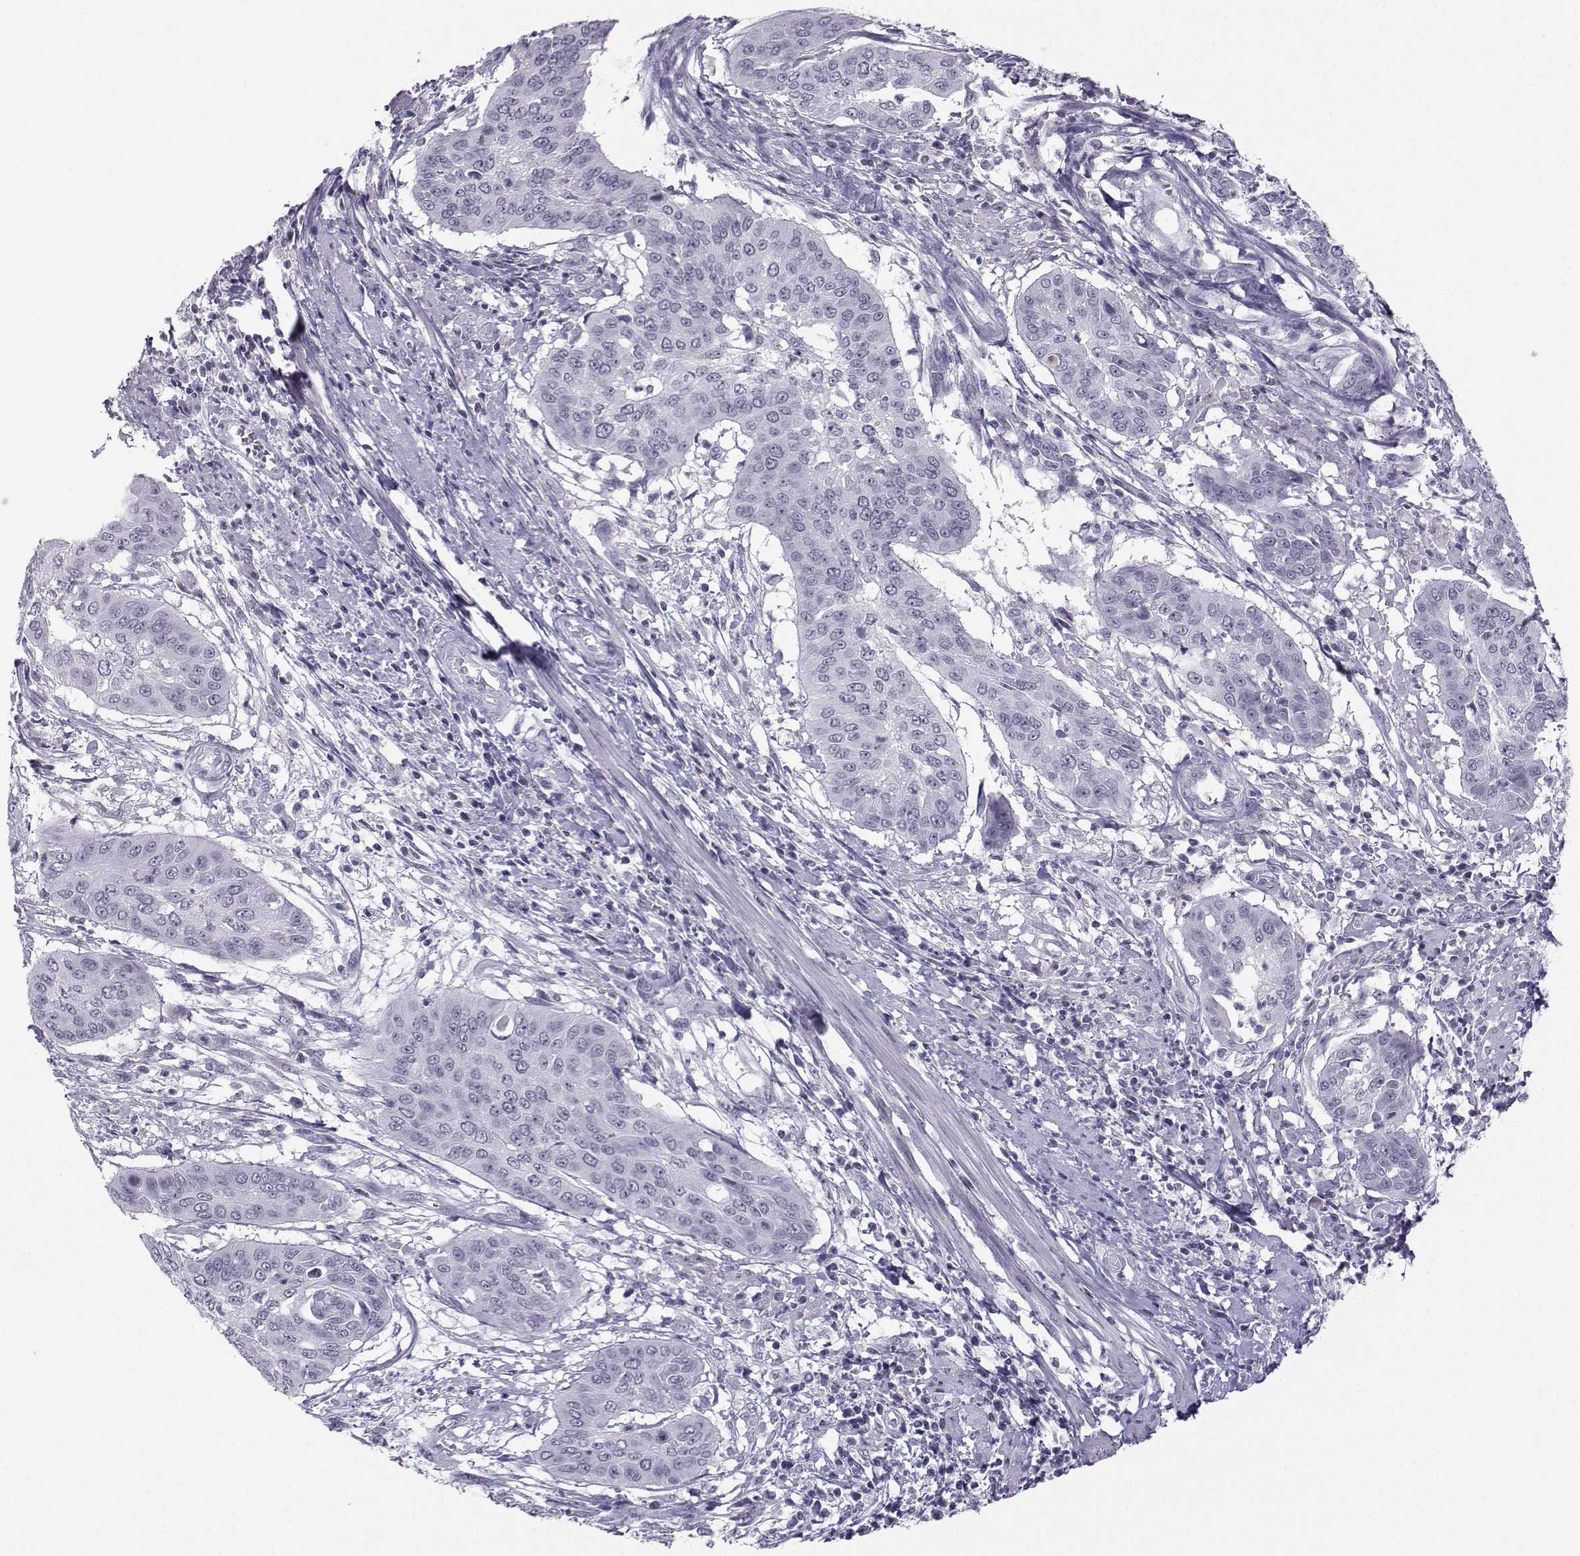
{"staining": {"intensity": "negative", "quantity": "none", "location": "none"}, "tissue": "cervical cancer", "cell_type": "Tumor cells", "image_type": "cancer", "snomed": [{"axis": "morphology", "description": "Squamous cell carcinoma, NOS"}, {"axis": "topography", "description": "Cervix"}], "caption": "Image shows no protein expression in tumor cells of cervical cancer (squamous cell carcinoma) tissue.", "gene": "LHX1", "patient": {"sex": "female", "age": 39}}